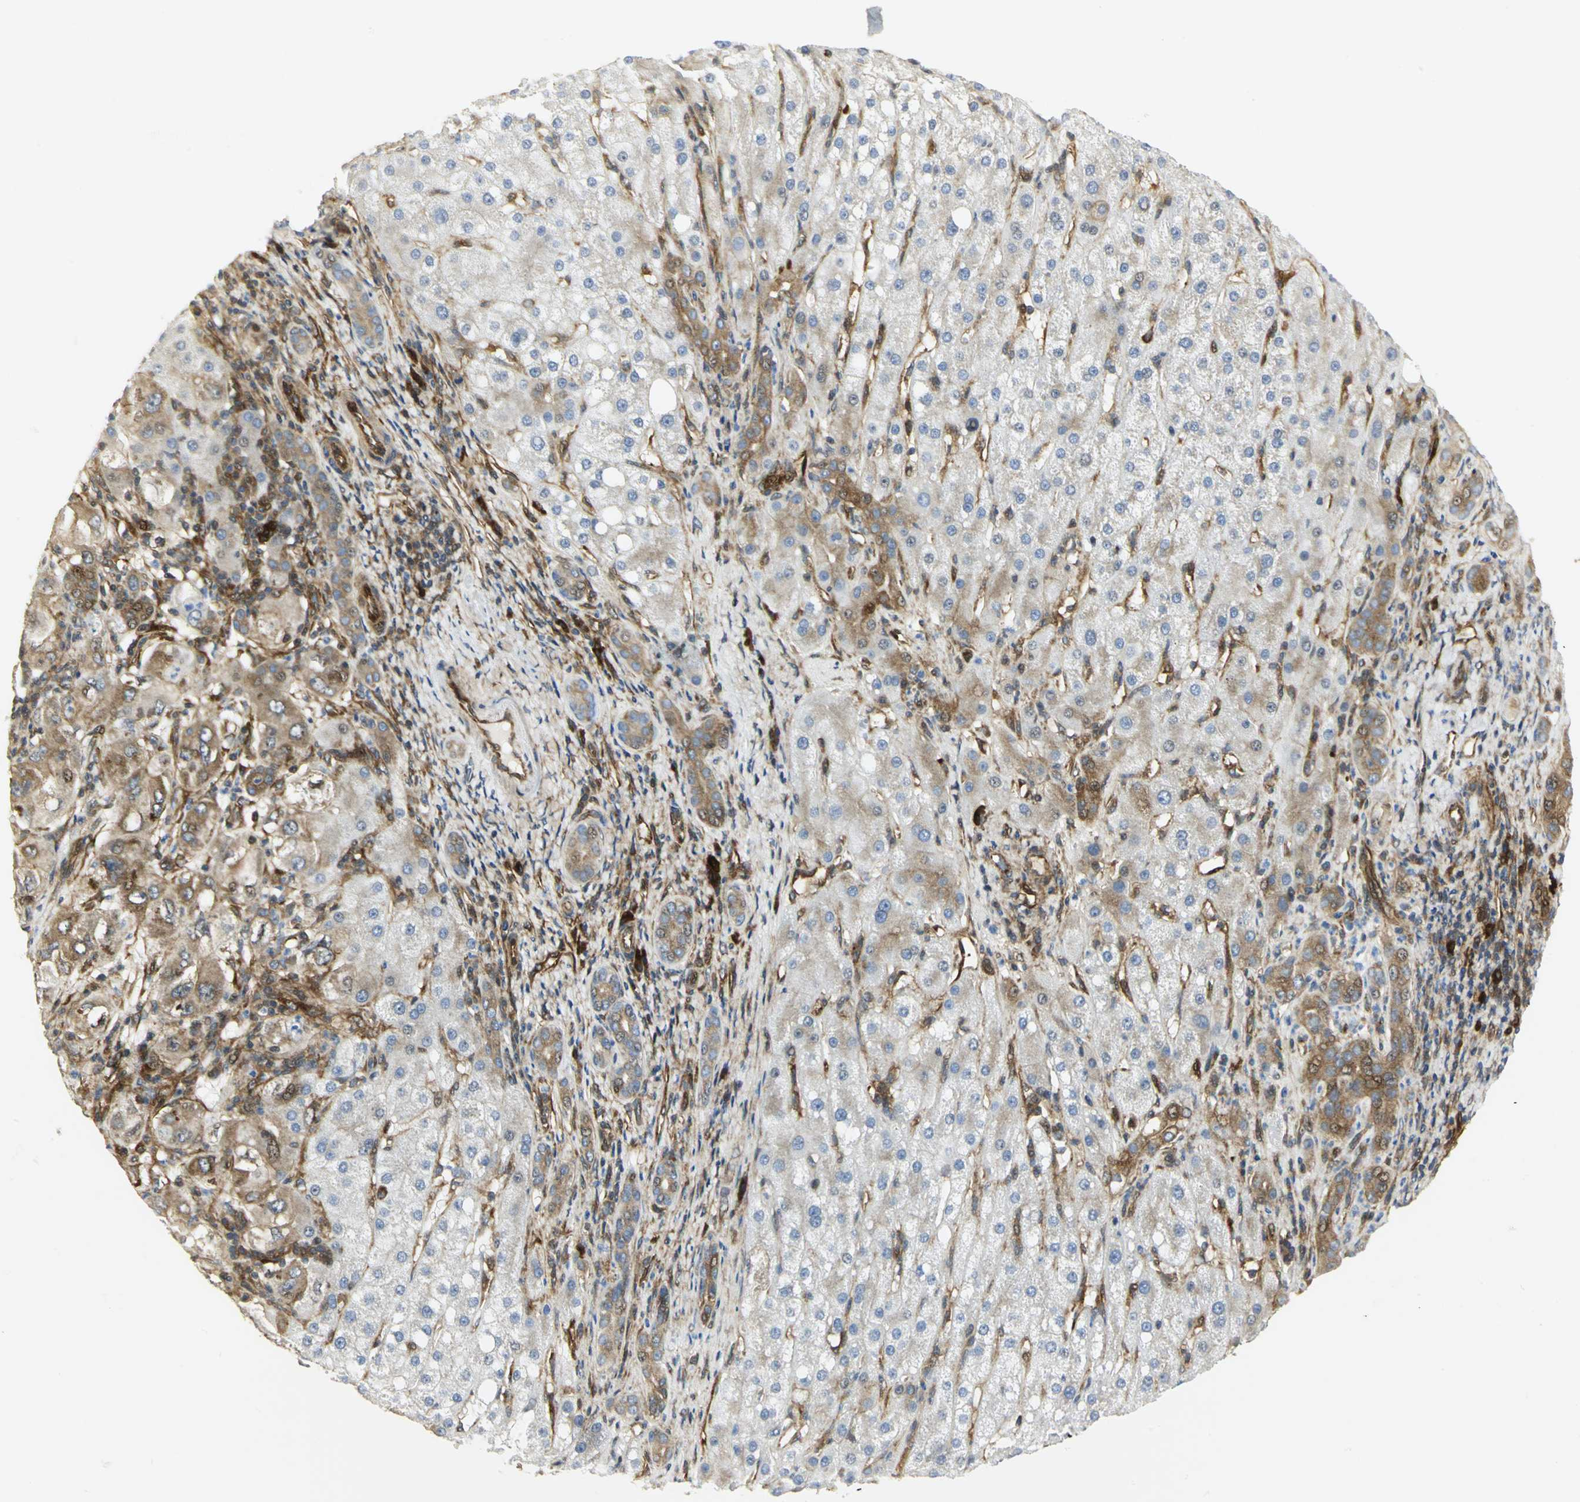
{"staining": {"intensity": "moderate", "quantity": "25%-75%", "location": "cytoplasmic/membranous"}, "tissue": "liver cancer", "cell_type": "Tumor cells", "image_type": "cancer", "snomed": [{"axis": "morphology", "description": "Carcinoma, Hepatocellular, NOS"}, {"axis": "topography", "description": "Liver"}], "caption": "About 25%-75% of tumor cells in liver hepatocellular carcinoma show moderate cytoplasmic/membranous protein positivity as visualized by brown immunohistochemical staining.", "gene": "EEA1", "patient": {"sex": "male", "age": 80}}